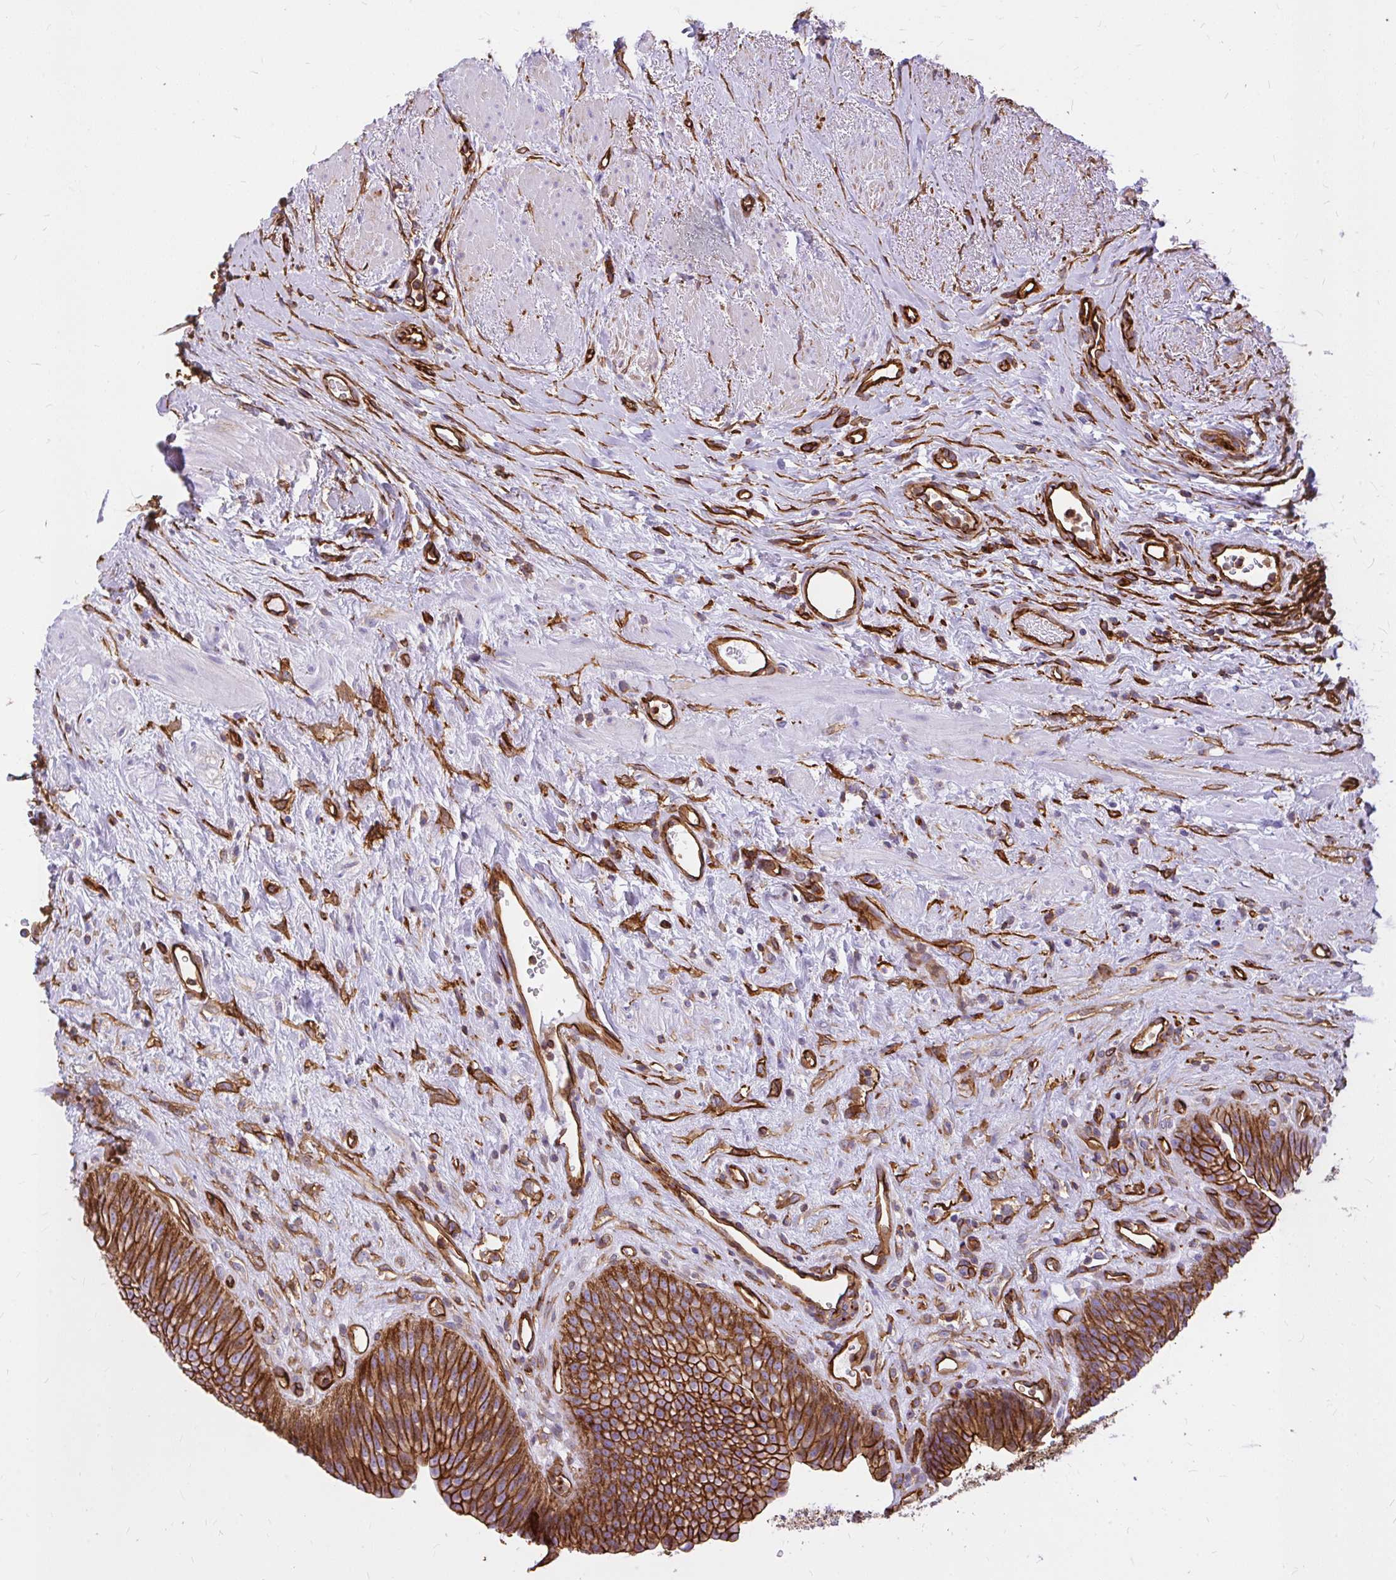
{"staining": {"intensity": "strong", "quantity": ">75%", "location": "cytoplasmic/membranous"}, "tissue": "urinary bladder", "cell_type": "Urothelial cells", "image_type": "normal", "snomed": [{"axis": "morphology", "description": "Normal tissue, NOS"}, {"axis": "topography", "description": "Urinary bladder"}], "caption": "Urothelial cells demonstrate high levels of strong cytoplasmic/membranous staining in about >75% of cells in normal human urinary bladder. (DAB (3,3'-diaminobenzidine) IHC, brown staining for protein, blue staining for nuclei).", "gene": "MAP1LC3B2", "patient": {"sex": "female", "age": 56}}